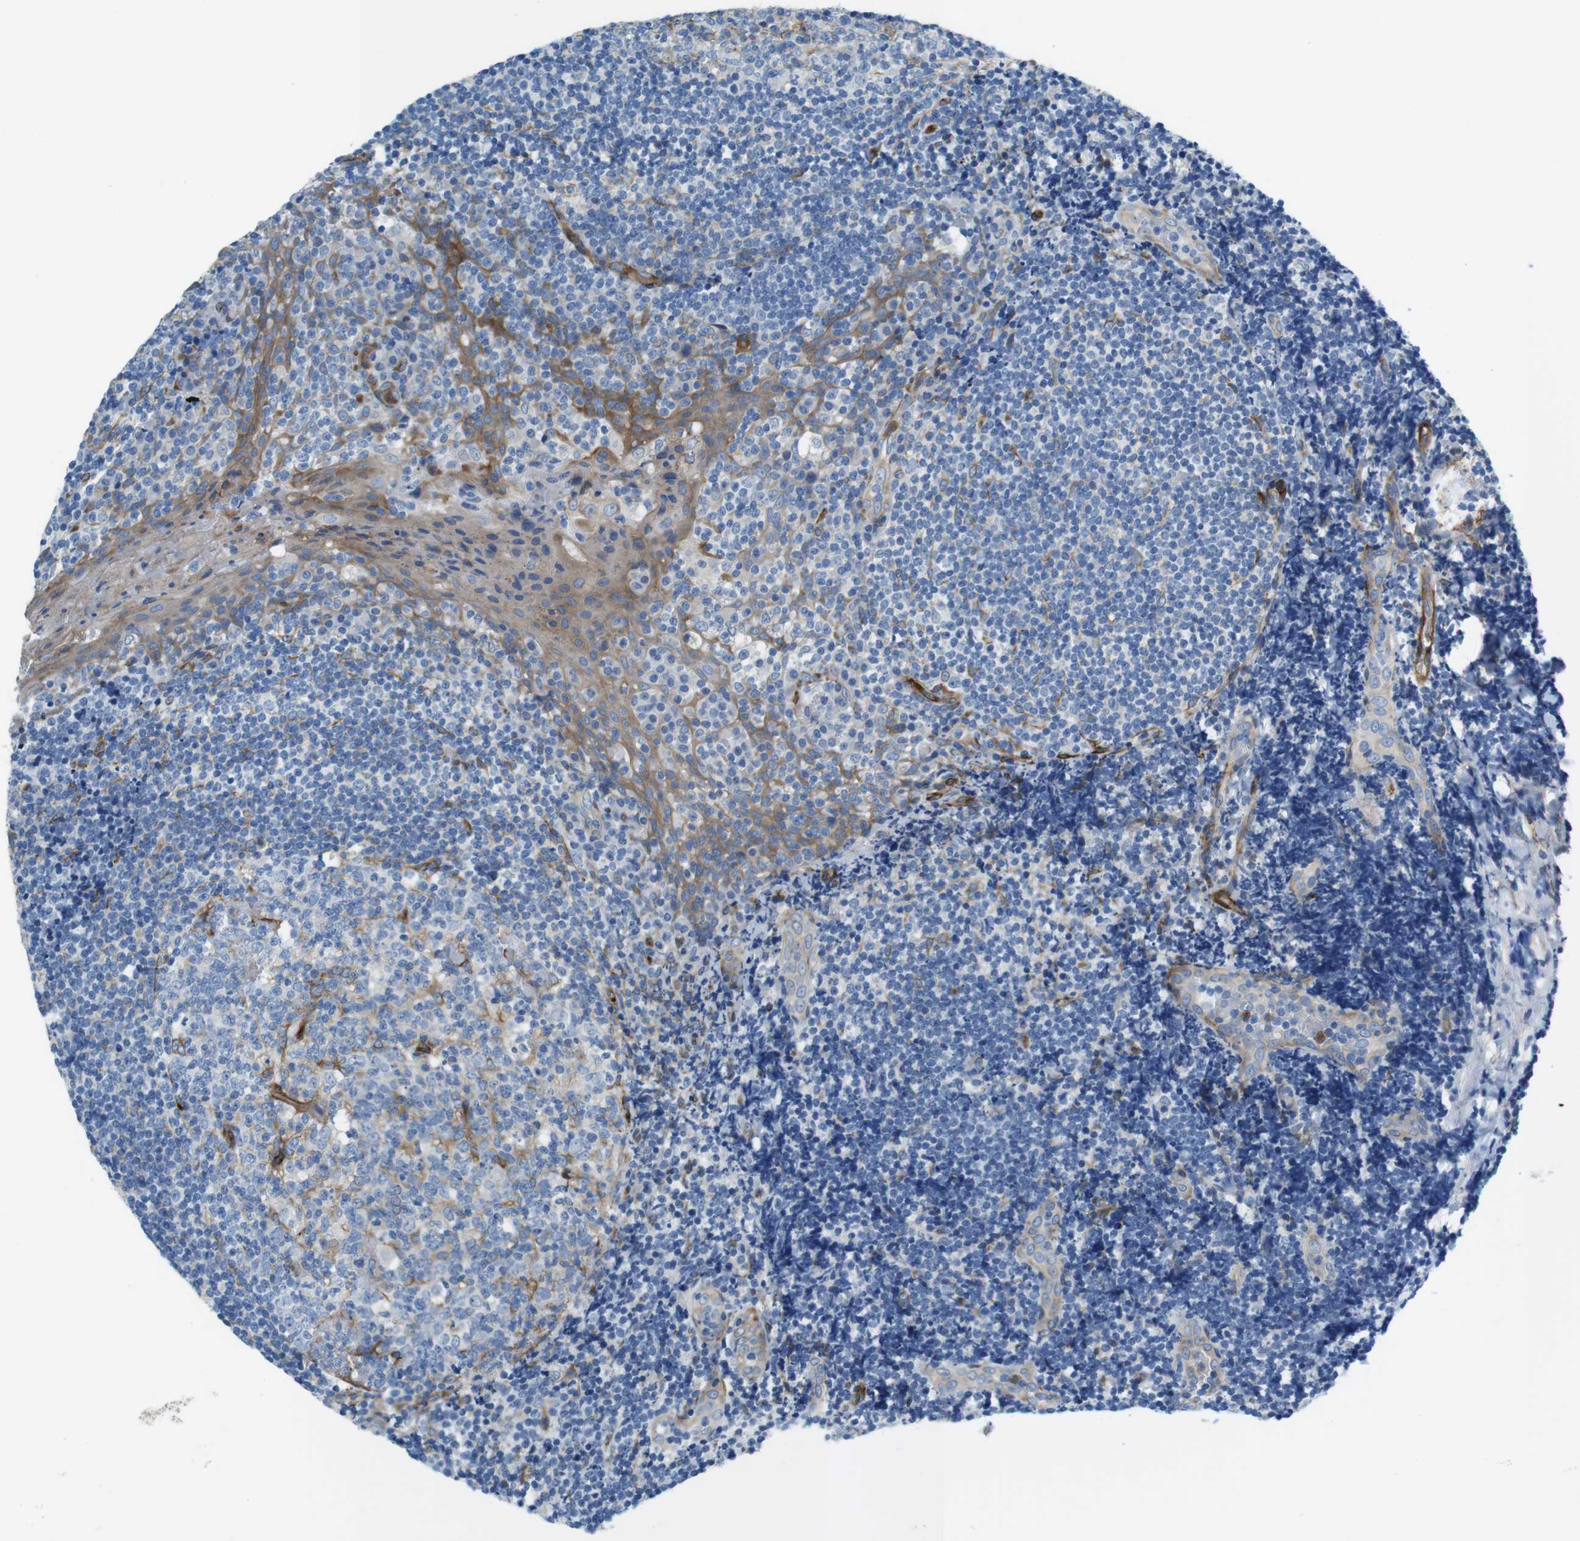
{"staining": {"intensity": "moderate", "quantity": "<25%", "location": "cytoplasmic/membranous"}, "tissue": "tonsil", "cell_type": "Germinal center cells", "image_type": "normal", "snomed": [{"axis": "morphology", "description": "Normal tissue, NOS"}, {"axis": "topography", "description": "Tonsil"}], "caption": "This micrograph demonstrates IHC staining of benign human tonsil, with low moderate cytoplasmic/membranous expression in approximately <25% of germinal center cells.", "gene": "EMP2", "patient": {"sex": "male", "age": 31}}